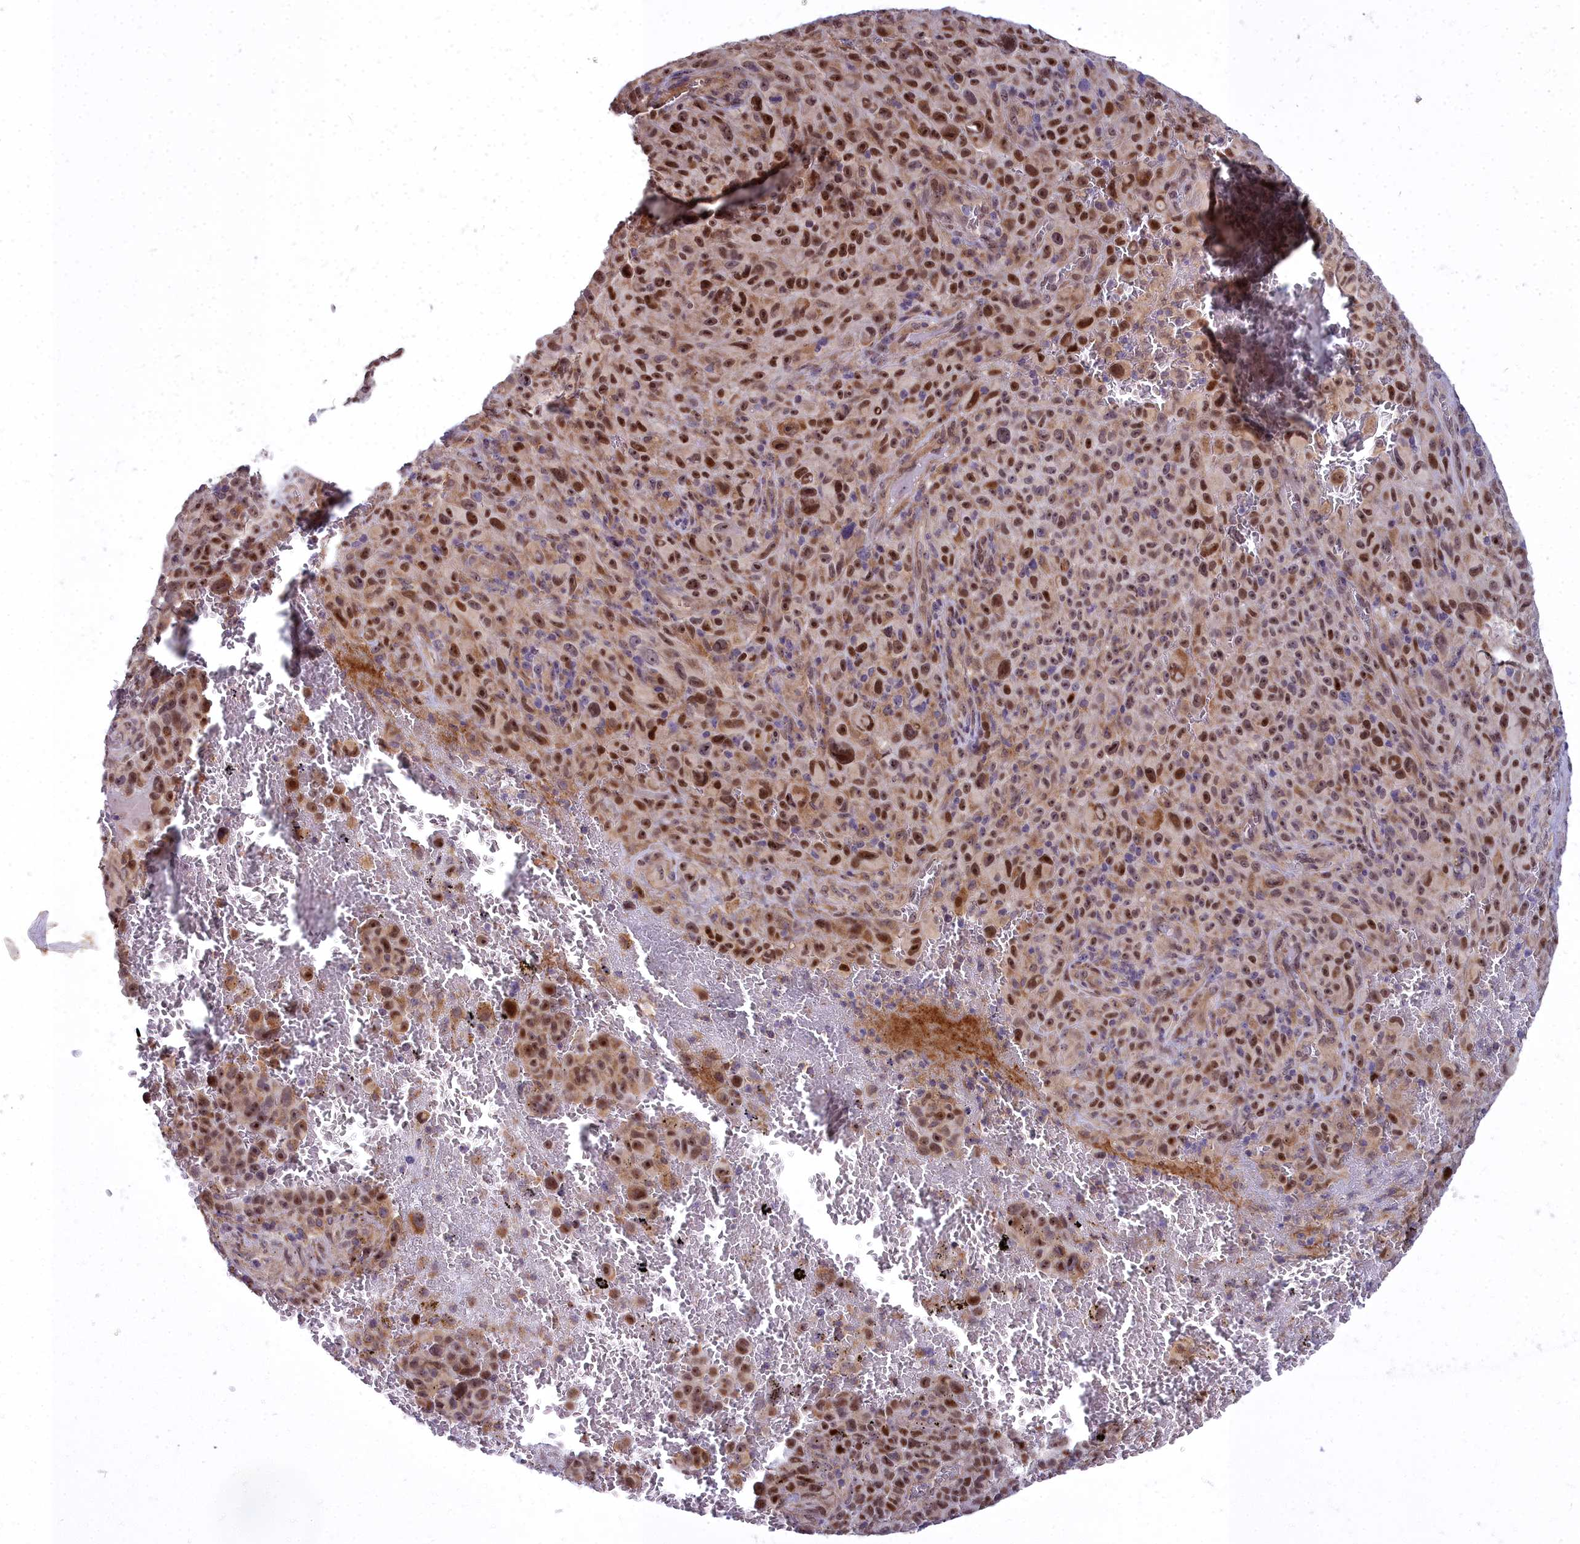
{"staining": {"intensity": "moderate", "quantity": ">75%", "location": "nuclear"}, "tissue": "melanoma", "cell_type": "Tumor cells", "image_type": "cancer", "snomed": [{"axis": "morphology", "description": "Malignant melanoma, NOS"}, {"axis": "topography", "description": "Skin"}], "caption": "Melanoma was stained to show a protein in brown. There is medium levels of moderate nuclear positivity in about >75% of tumor cells. The staining is performed using DAB brown chromogen to label protein expression. The nuclei are counter-stained blue using hematoxylin.", "gene": "ABCB8", "patient": {"sex": "female", "age": 82}}